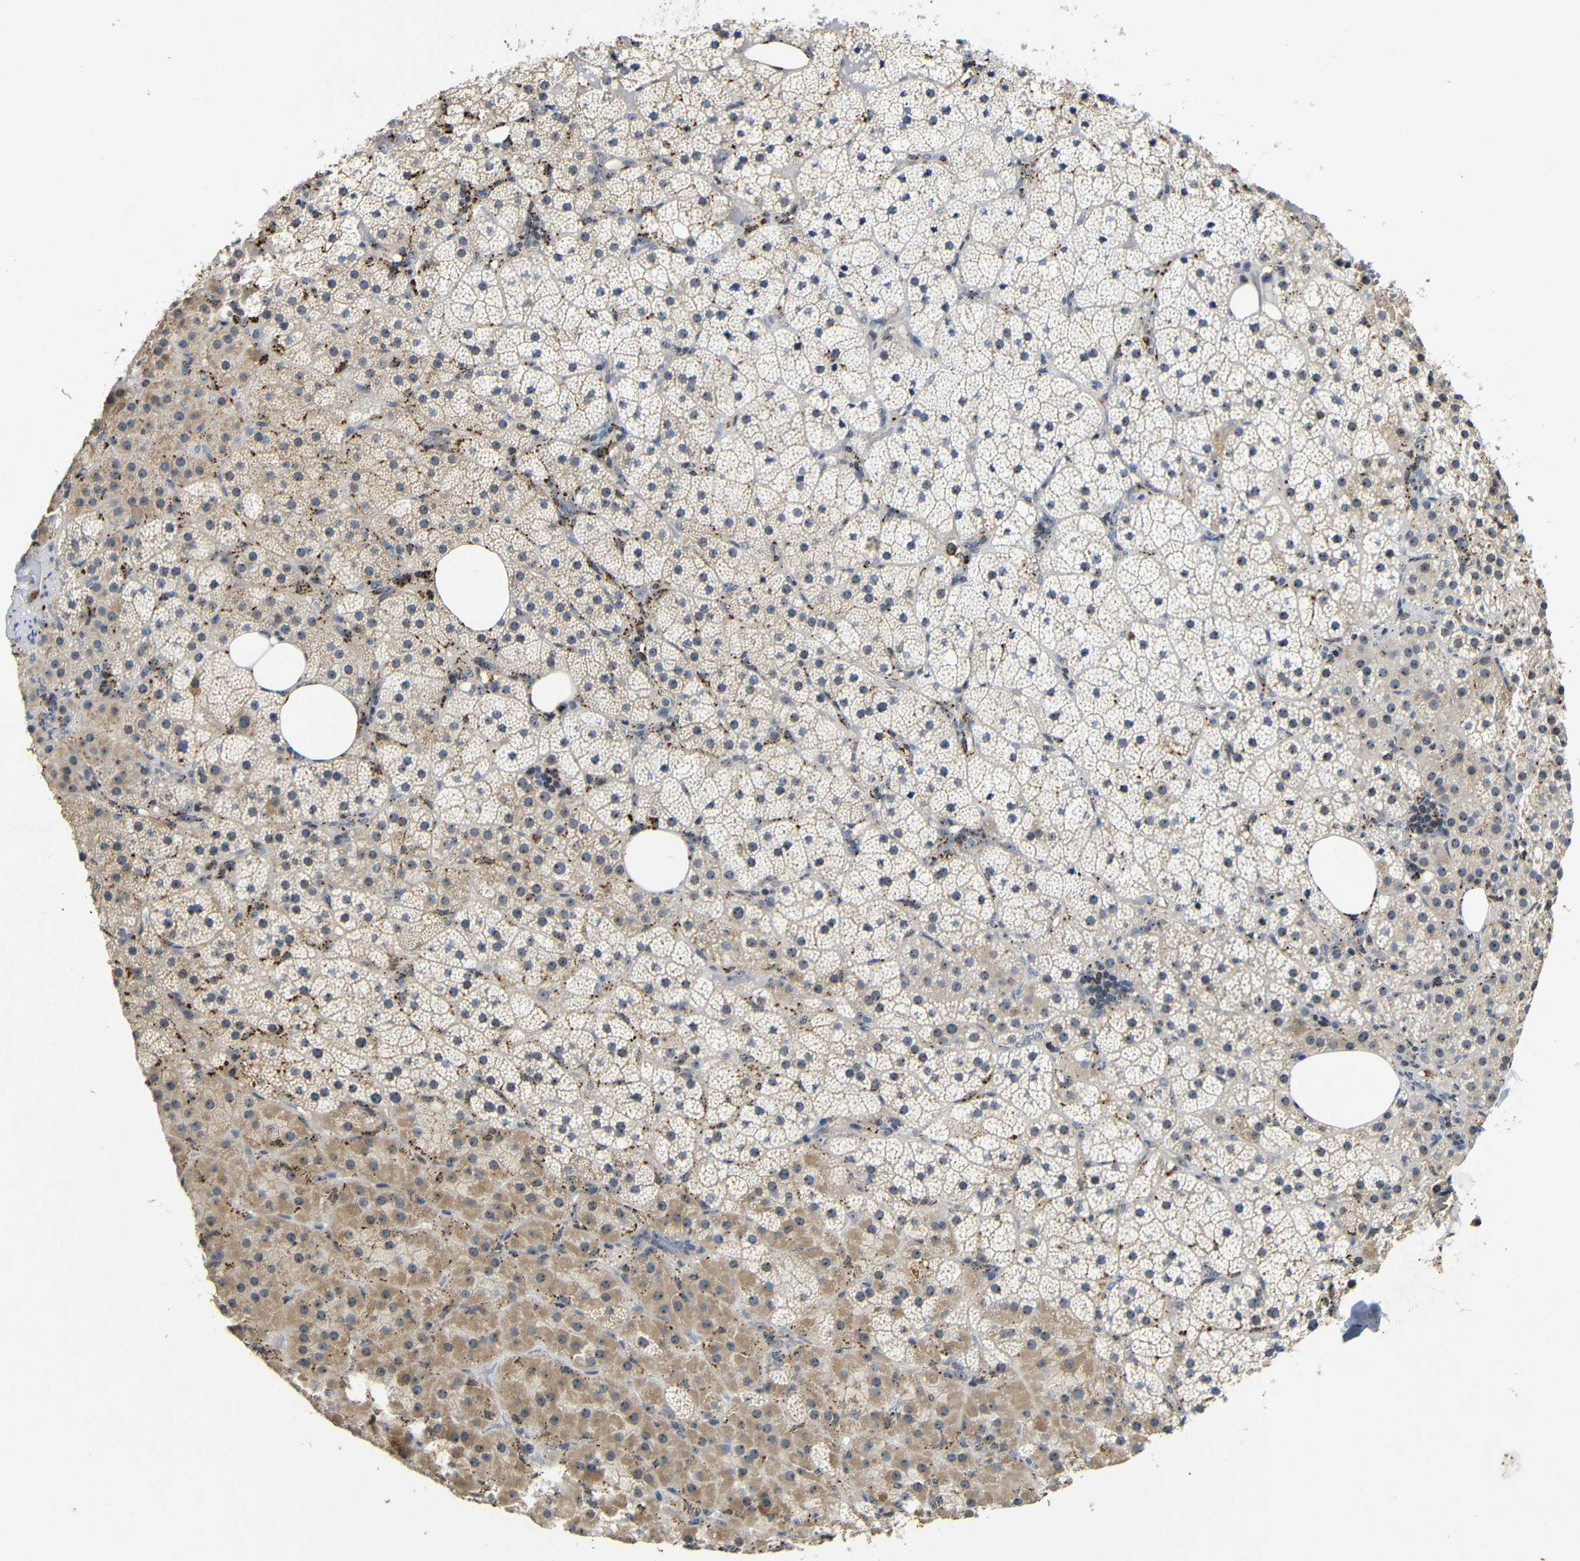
{"staining": {"intensity": "moderate", "quantity": "25%-75%", "location": "cytoplasmic/membranous,nuclear"}, "tissue": "adrenal gland", "cell_type": "Glandular cells", "image_type": "normal", "snomed": [{"axis": "morphology", "description": "Normal tissue, NOS"}, {"axis": "topography", "description": "Adrenal gland"}], "caption": "Glandular cells show moderate cytoplasmic/membranous,nuclear staining in approximately 25%-75% of cells in unremarkable adrenal gland. (IHC, brightfield microscopy, high magnification).", "gene": "MYC", "patient": {"sex": "female", "age": 59}}